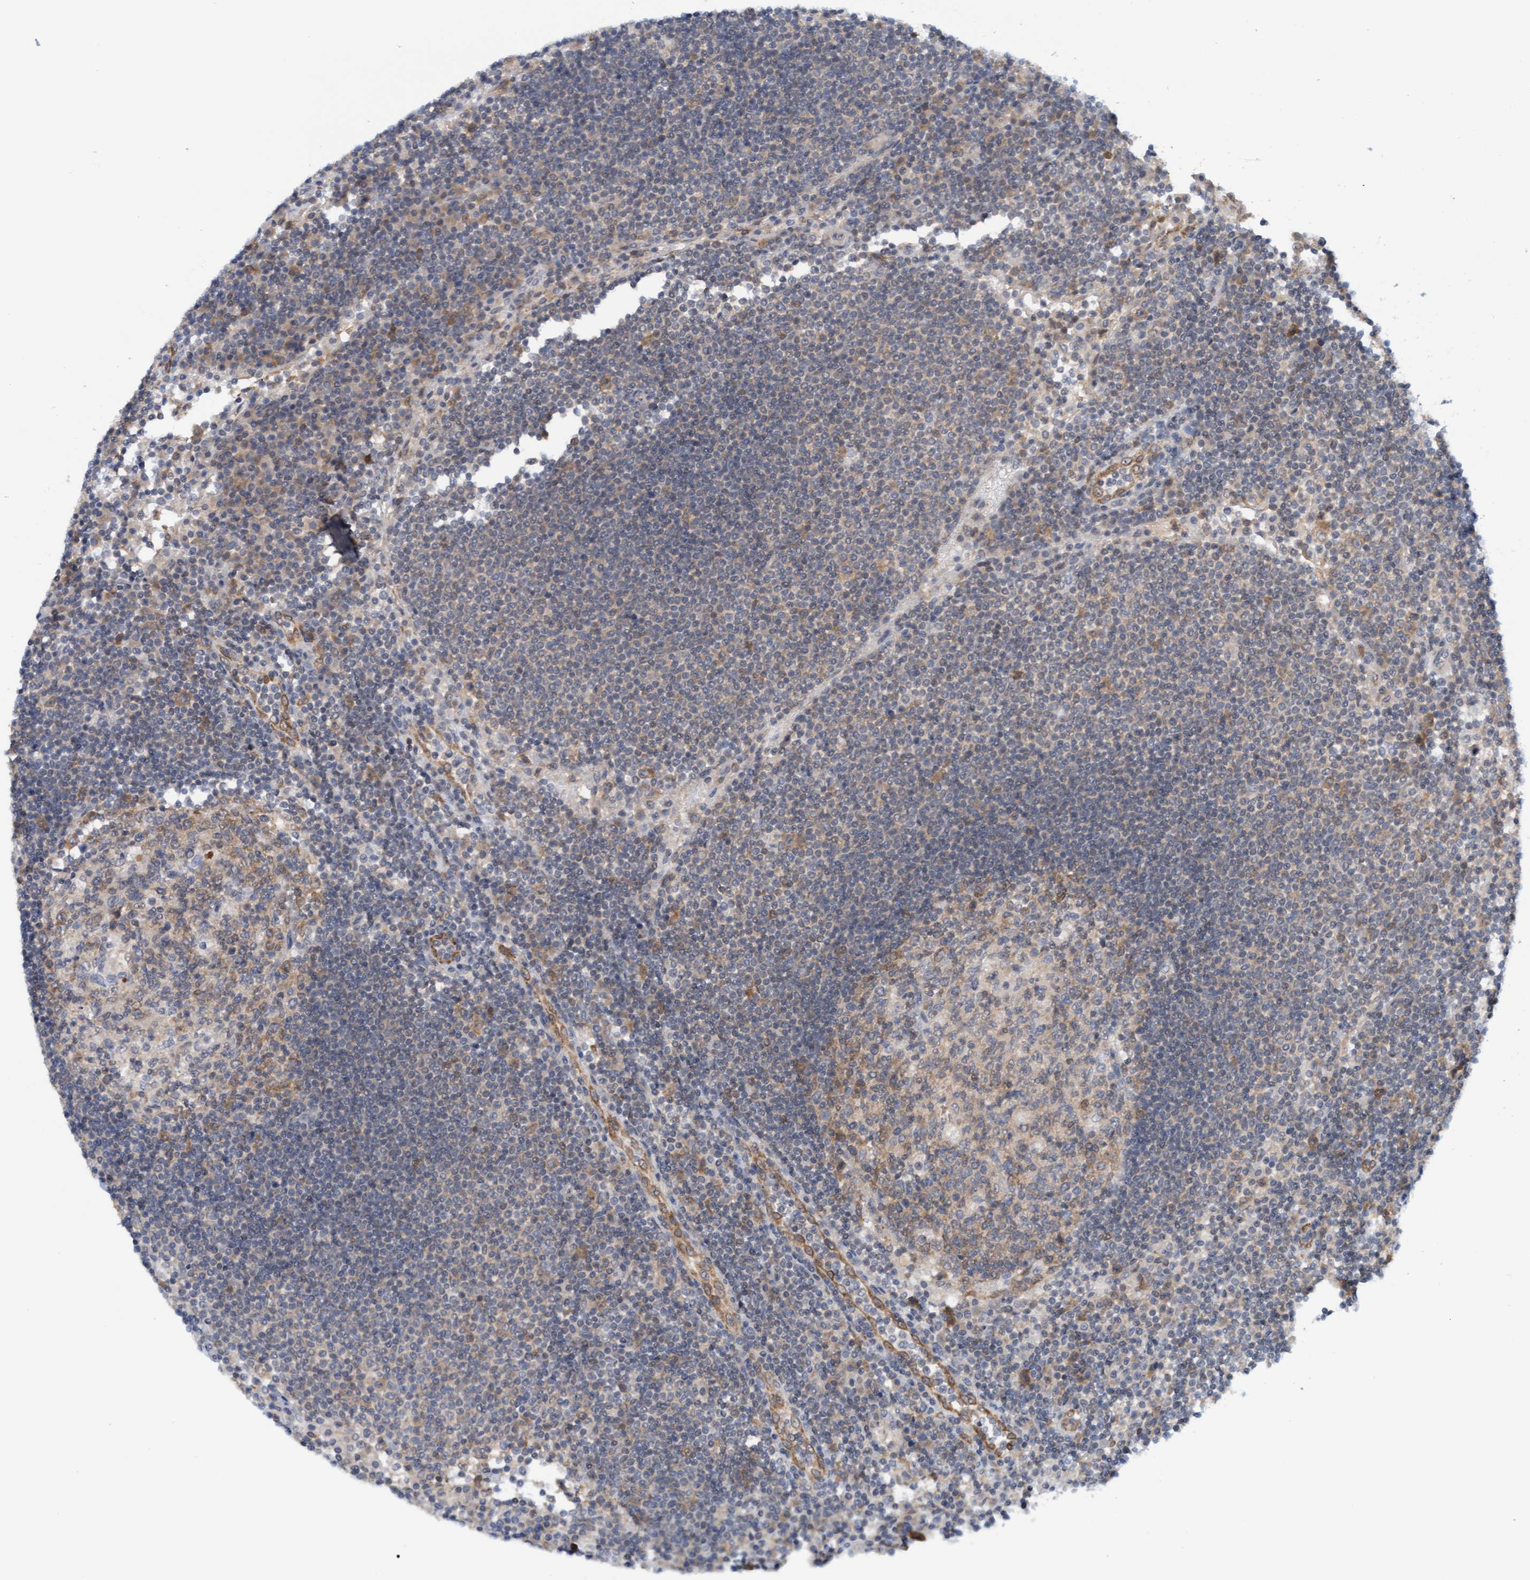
{"staining": {"intensity": "weak", "quantity": ">75%", "location": "cytoplasmic/membranous"}, "tissue": "lymph node", "cell_type": "Germinal center cells", "image_type": "normal", "snomed": [{"axis": "morphology", "description": "Normal tissue, NOS"}, {"axis": "topography", "description": "Lymph node"}], "caption": "Protein analysis of normal lymph node reveals weak cytoplasmic/membranous staining in approximately >75% of germinal center cells.", "gene": "AMZ2", "patient": {"sex": "female", "age": 53}}